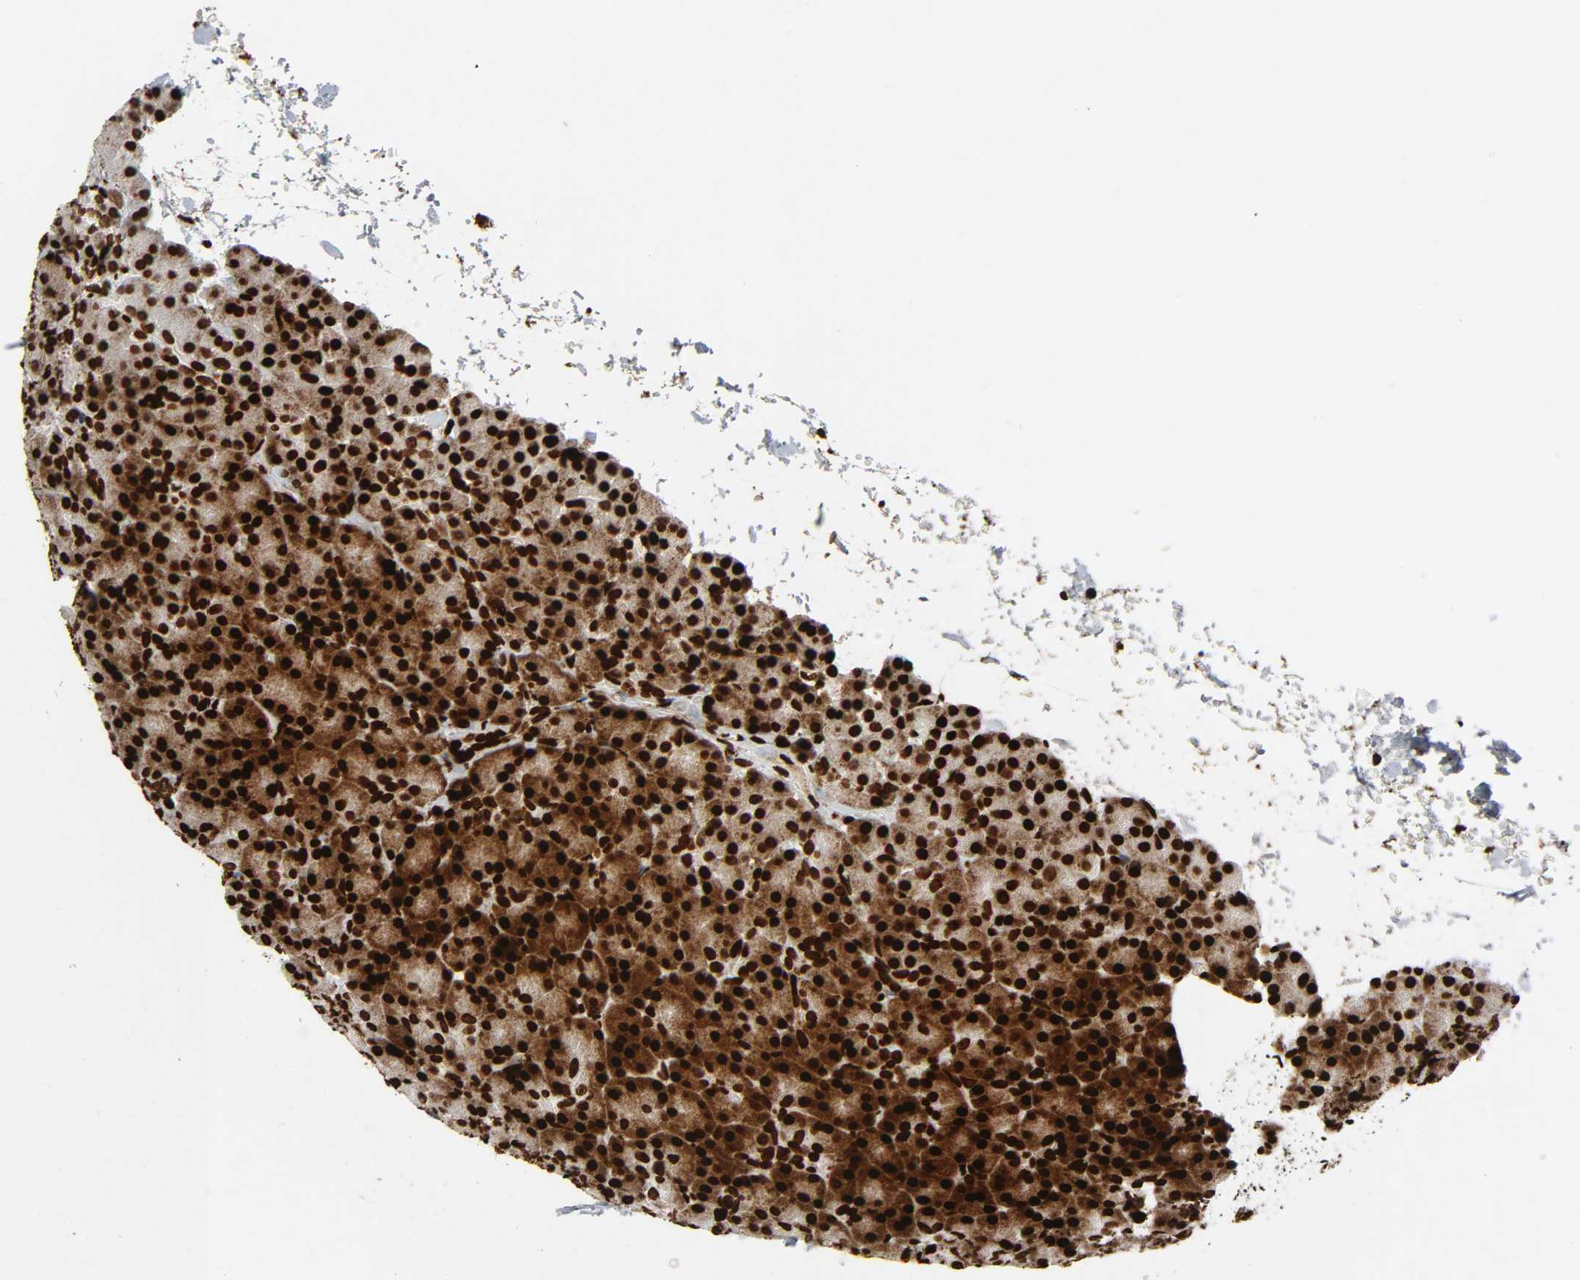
{"staining": {"intensity": "strong", "quantity": ">75%", "location": "cytoplasmic/membranous,nuclear"}, "tissue": "pancreas", "cell_type": "Exocrine glandular cells", "image_type": "normal", "snomed": [{"axis": "morphology", "description": "Normal tissue, NOS"}, {"axis": "topography", "description": "Pancreas"}], "caption": "Pancreas stained with DAB (3,3'-diaminobenzidine) IHC displays high levels of strong cytoplasmic/membranous,nuclear staining in approximately >75% of exocrine glandular cells.", "gene": "RXRA", "patient": {"sex": "female", "age": 43}}